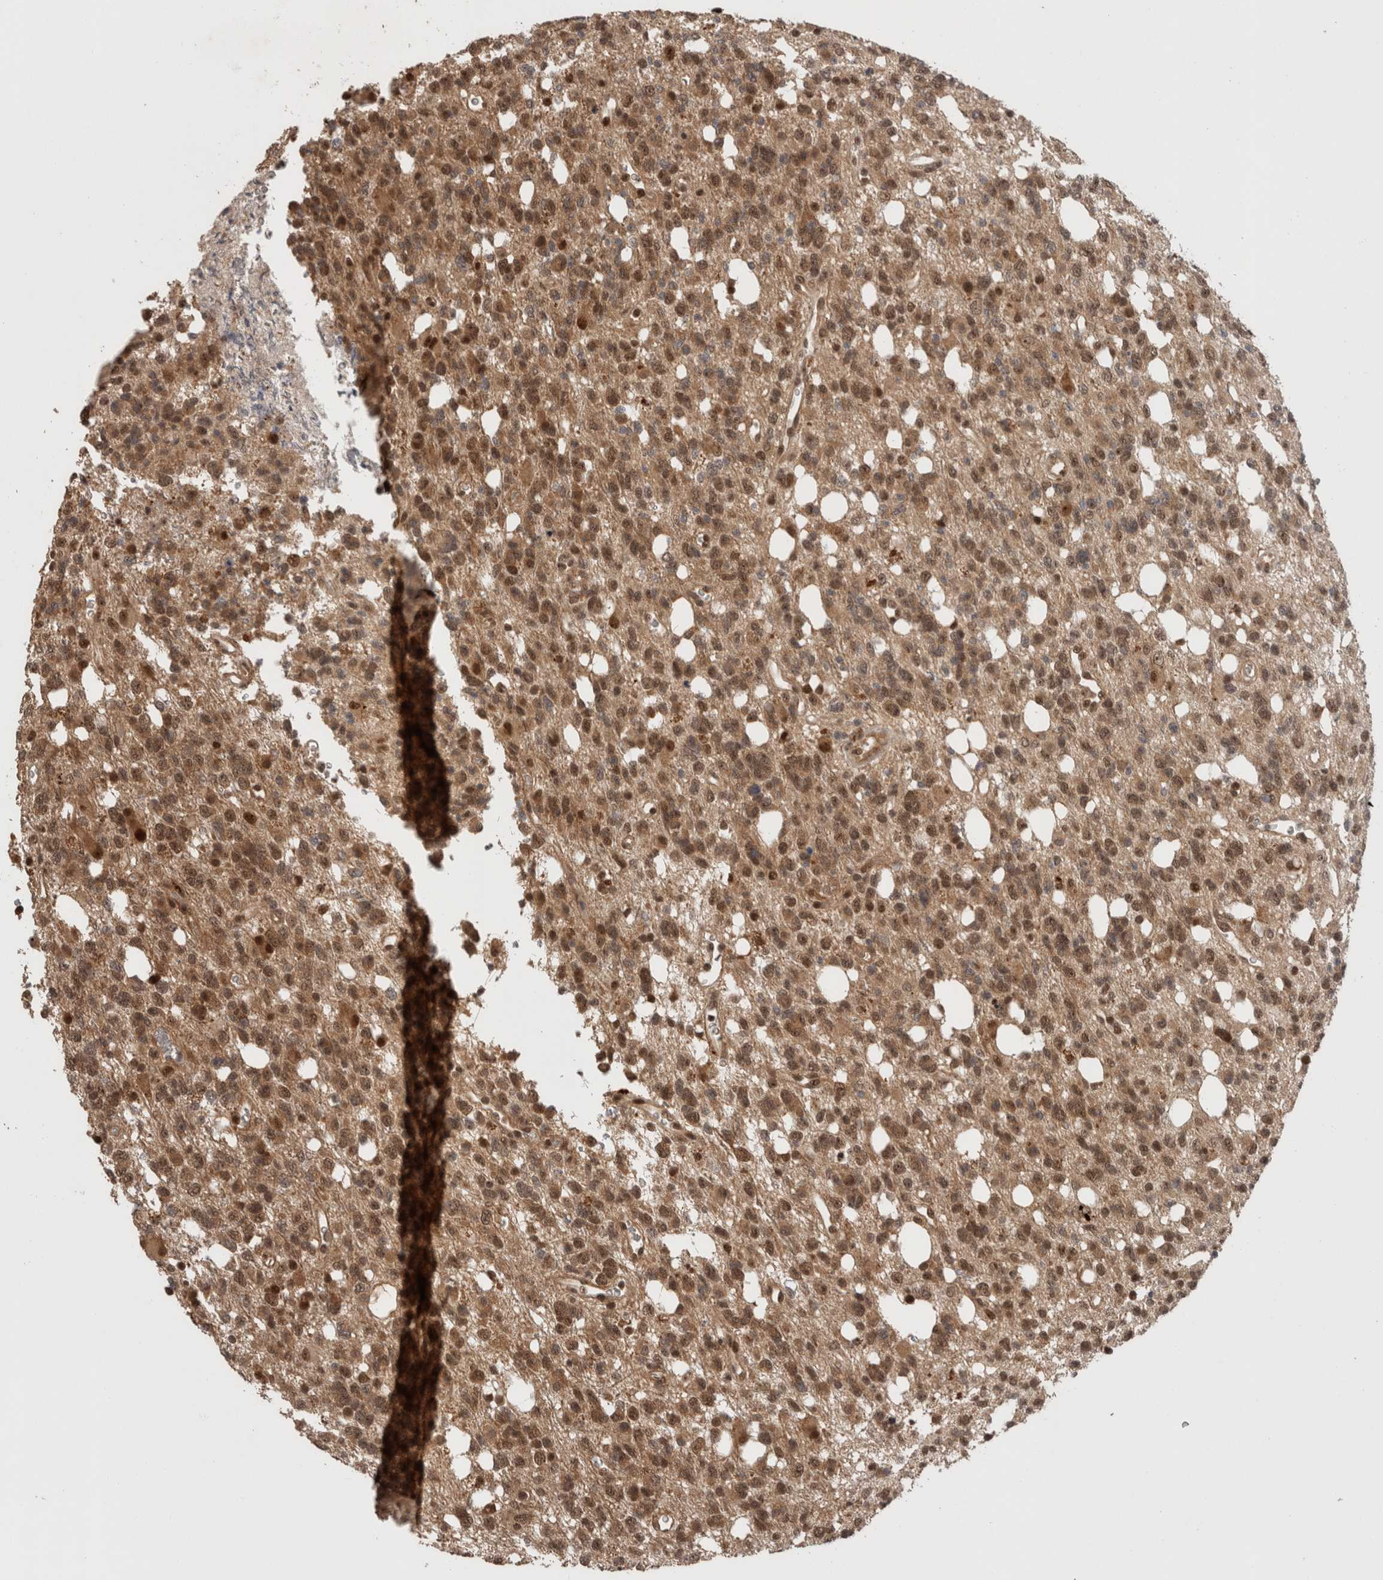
{"staining": {"intensity": "moderate", "quantity": ">75%", "location": "nuclear"}, "tissue": "glioma", "cell_type": "Tumor cells", "image_type": "cancer", "snomed": [{"axis": "morphology", "description": "Glioma, malignant, High grade"}, {"axis": "topography", "description": "Brain"}], "caption": "Protein staining of glioma tissue exhibits moderate nuclear positivity in approximately >75% of tumor cells.", "gene": "MPHOSPH6", "patient": {"sex": "female", "age": 62}}